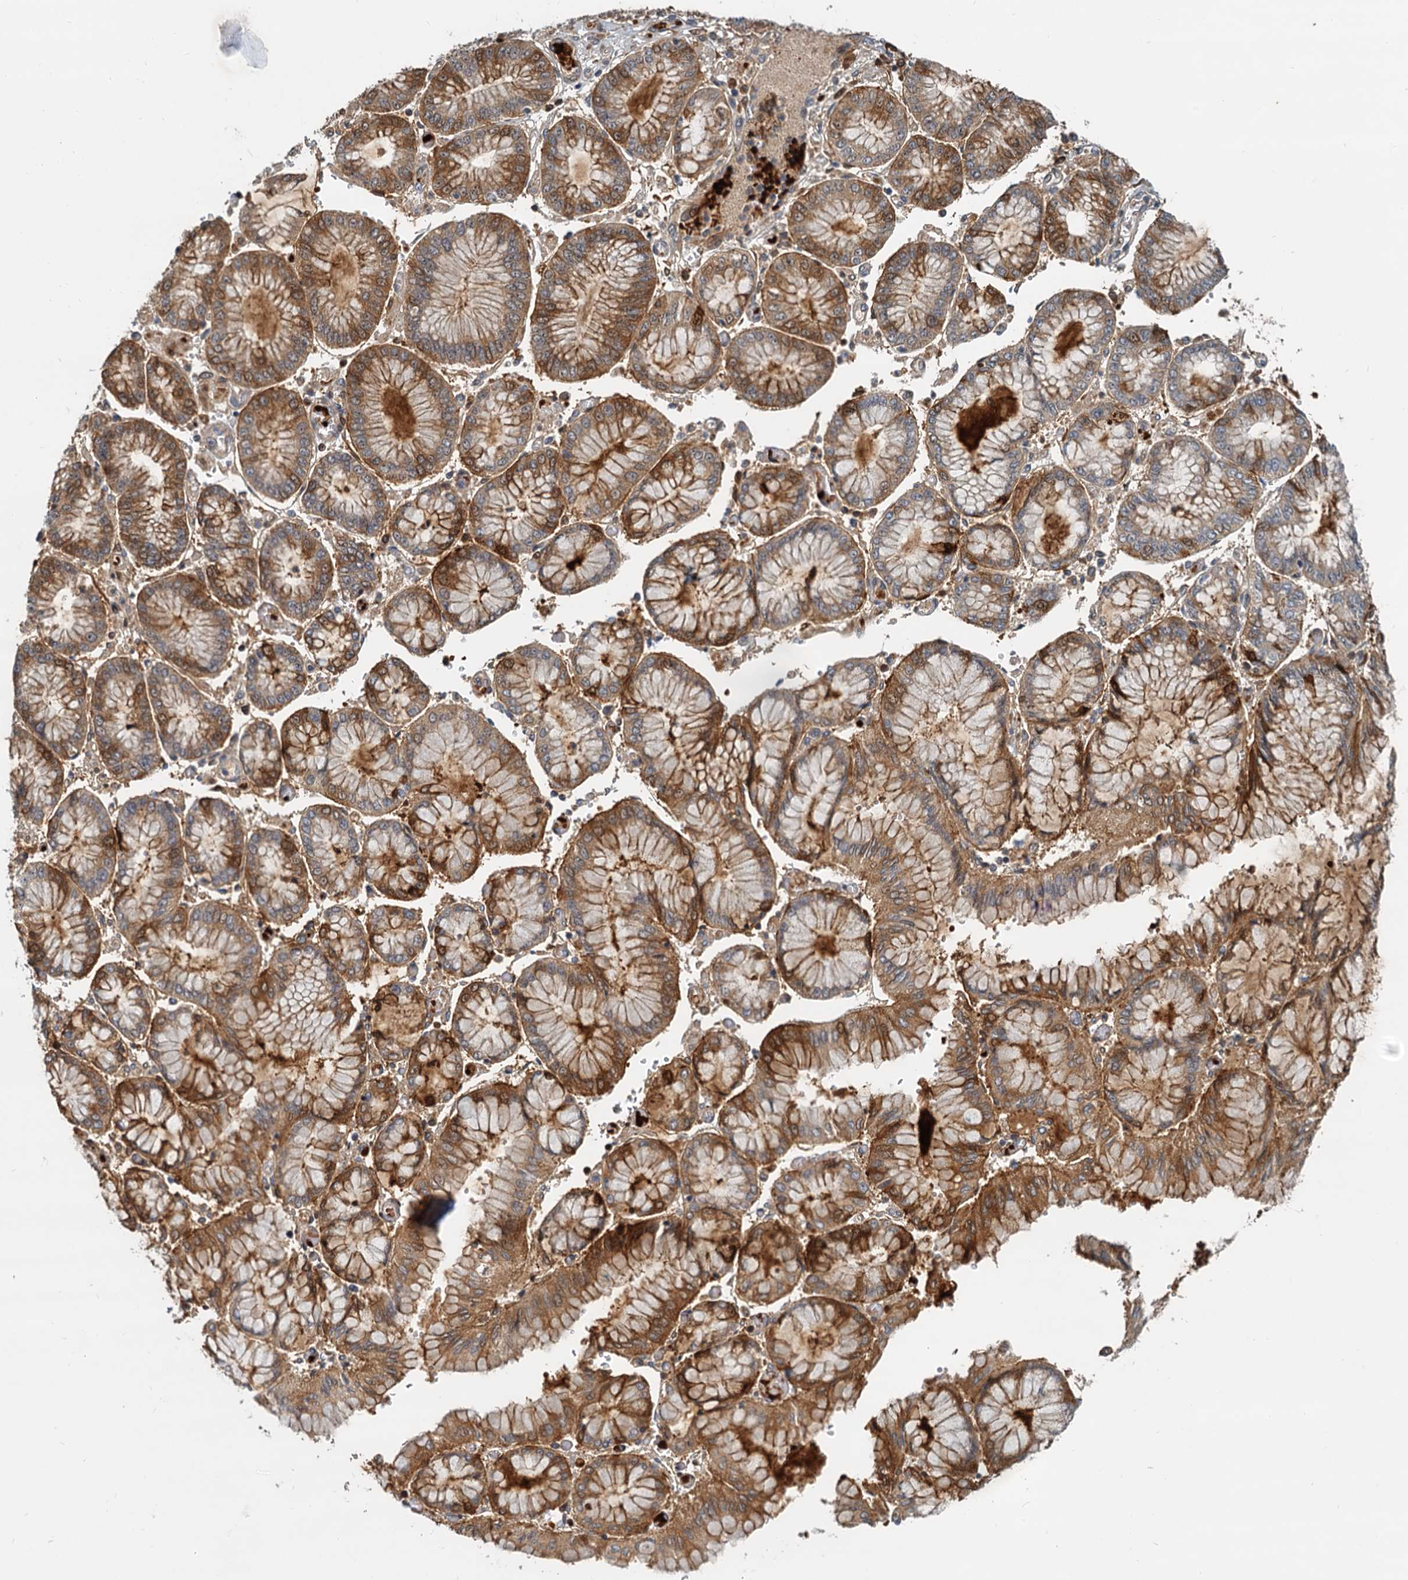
{"staining": {"intensity": "strong", "quantity": "25%-75%", "location": "cytoplasmic/membranous"}, "tissue": "stomach cancer", "cell_type": "Tumor cells", "image_type": "cancer", "snomed": [{"axis": "morphology", "description": "Adenocarcinoma, NOS"}, {"axis": "topography", "description": "Stomach"}], "caption": "Tumor cells demonstrate strong cytoplasmic/membranous staining in about 25%-75% of cells in adenocarcinoma (stomach).", "gene": "TOLLIP", "patient": {"sex": "male", "age": 76}}